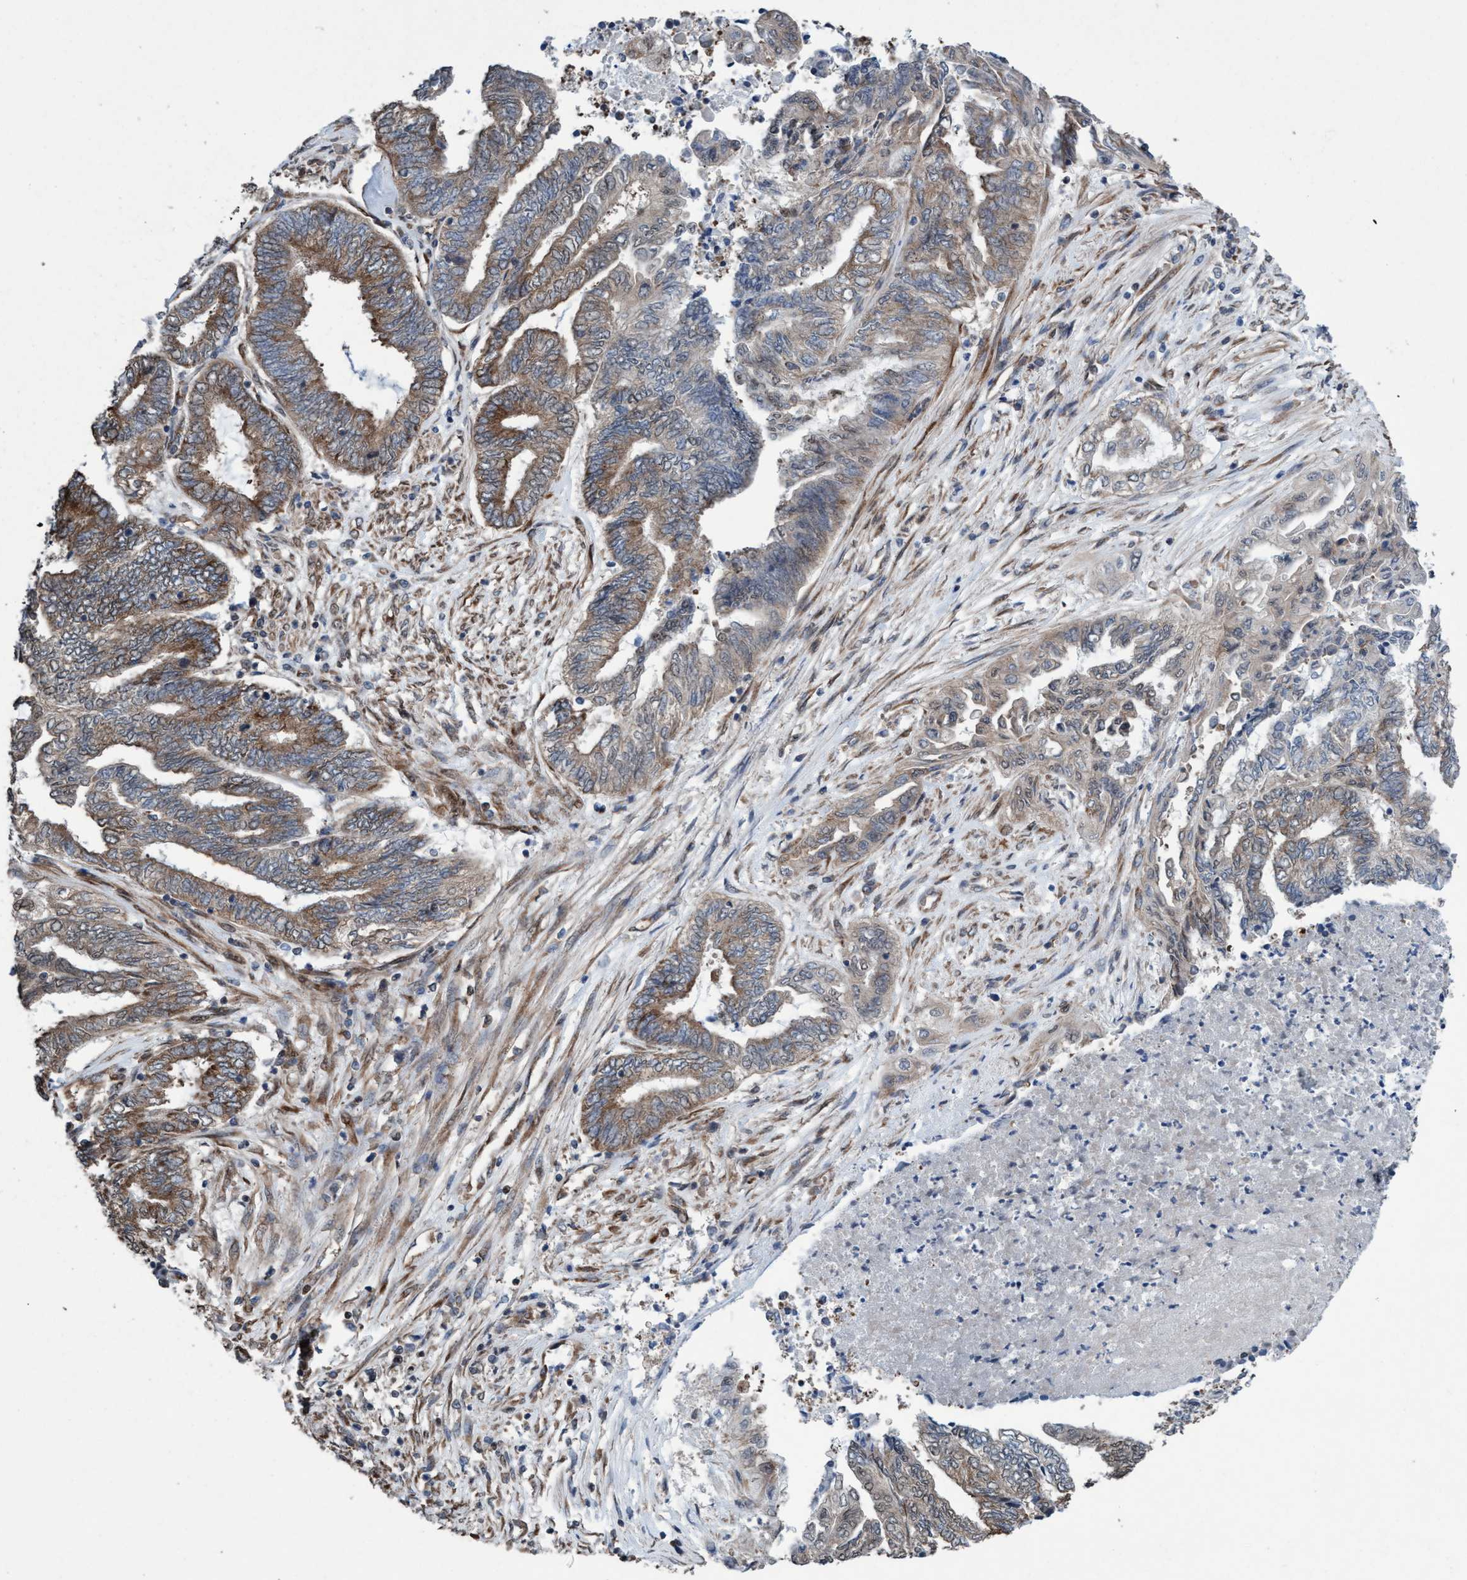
{"staining": {"intensity": "moderate", "quantity": "25%-75%", "location": "cytoplasmic/membranous"}, "tissue": "endometrial cancer", "cell_type": "Tumor cells", "image_type": "cancer", "snomed": [{"axis": "morphology", "description": "Adenocarcinoma, NOS"}, {"axis": "topography", "description": "Uterus"}, {"axis": "topography", "description": "Endometrium"}], "caption": "DAB immunohistochemical staining of human endometrial cancer (adenocarcinoma) reveals moderate cytoplasmic/membranous protein positivity in about 25%-75% of tumor cells. (brown staining indicates protein expression, while blue staining denotes nuclei).", "gene": "METAP2", "patient": {"sex": "female", "age": 70}}